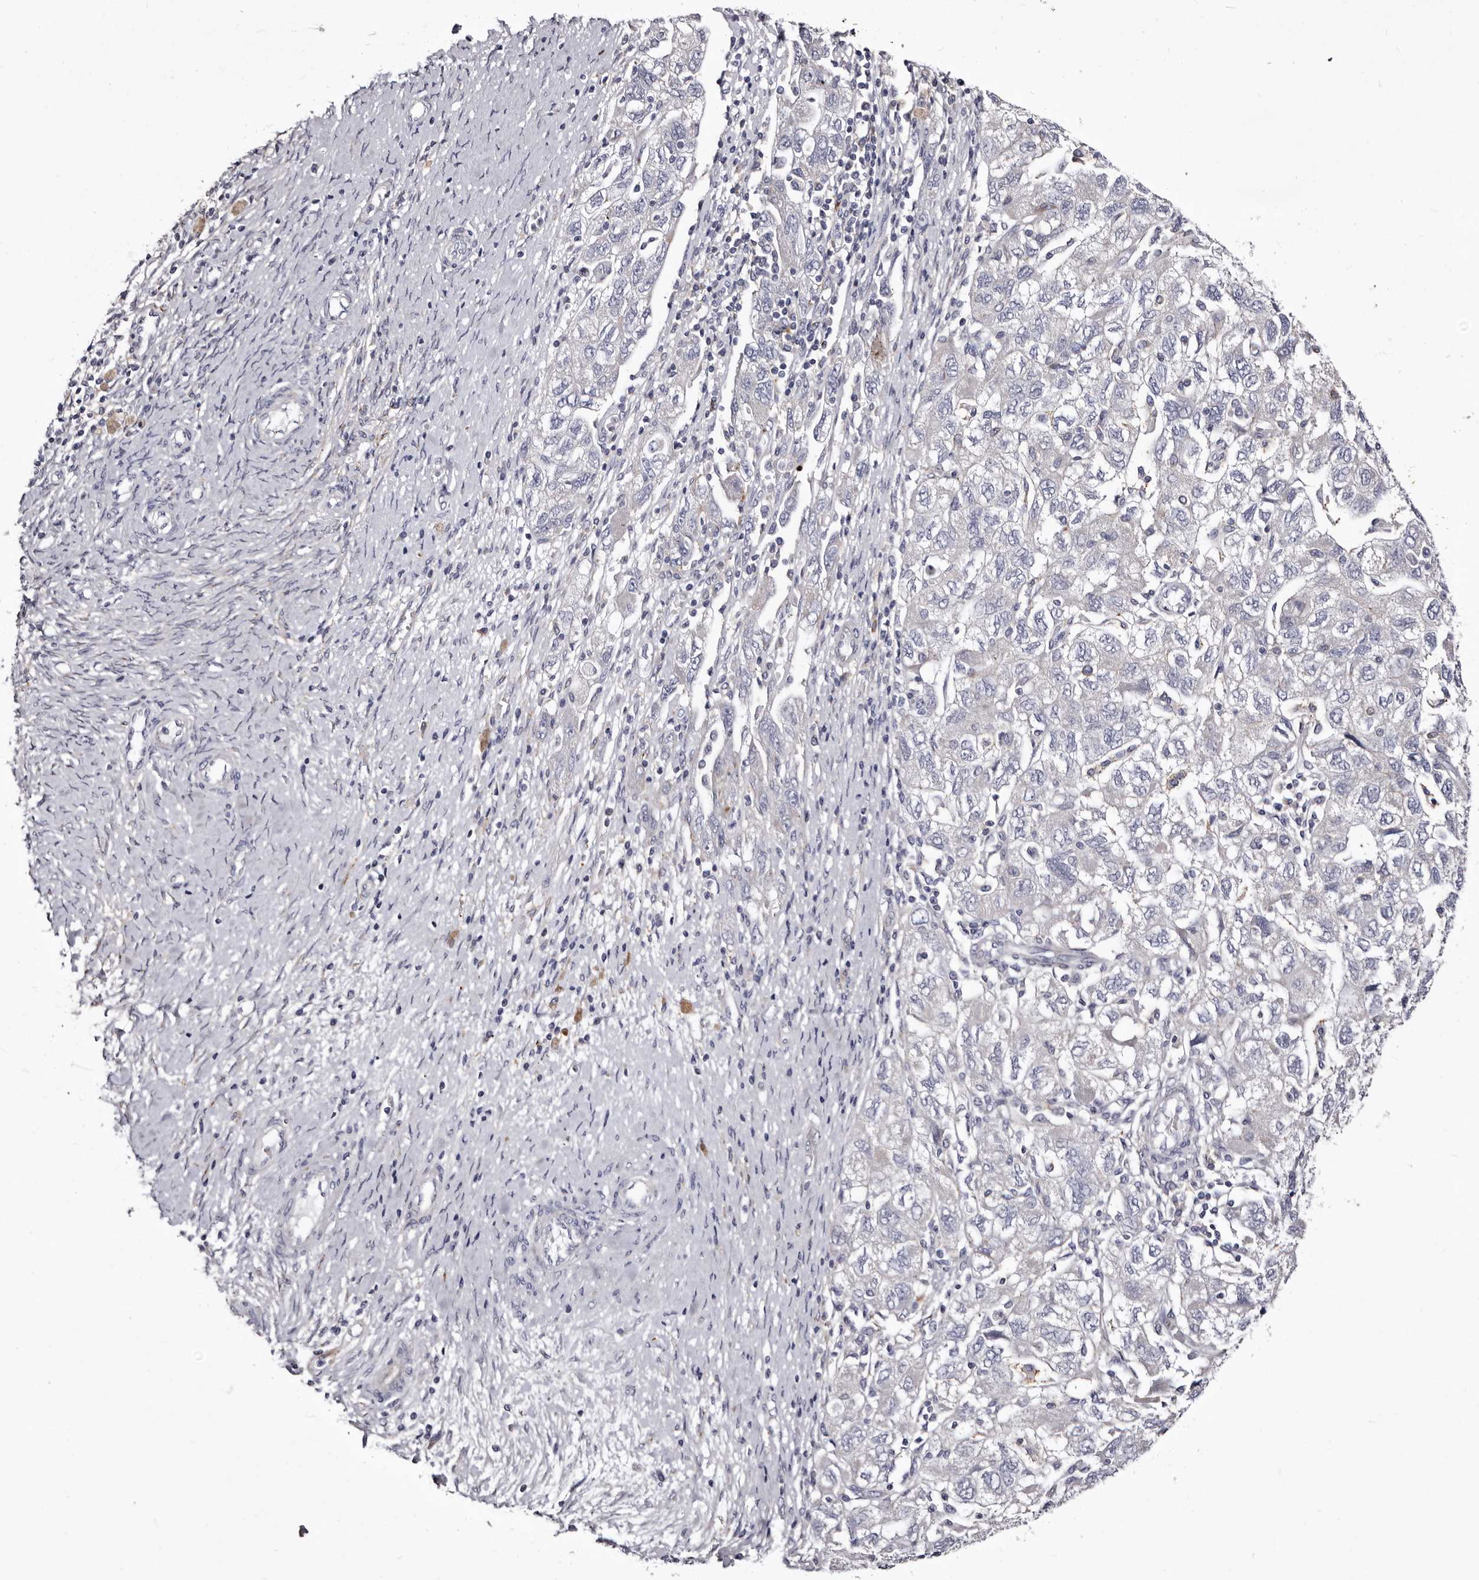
{"staining": {"intensity": "negative", "quantity": "none", "location": "none"}, "tissue": "ovarian cancer", "cell_type": "Tumor cells", "image_type": "cancer", "snomed": [{"axis": "morphology", "description": "Carcinoma, NOS"}, {"axis": "morphology", "description": "Cystadenocarcinoma, serous, NOS"}, {"axis": "topography", "description": "Ovary"}], "caption": "Protein analysis of serous cystadenocarcinoma (ovarian) reveals no significant staining in tumor cells.", "gene": "AUNIP", "patient": {"sex": "female", "age": 69}}